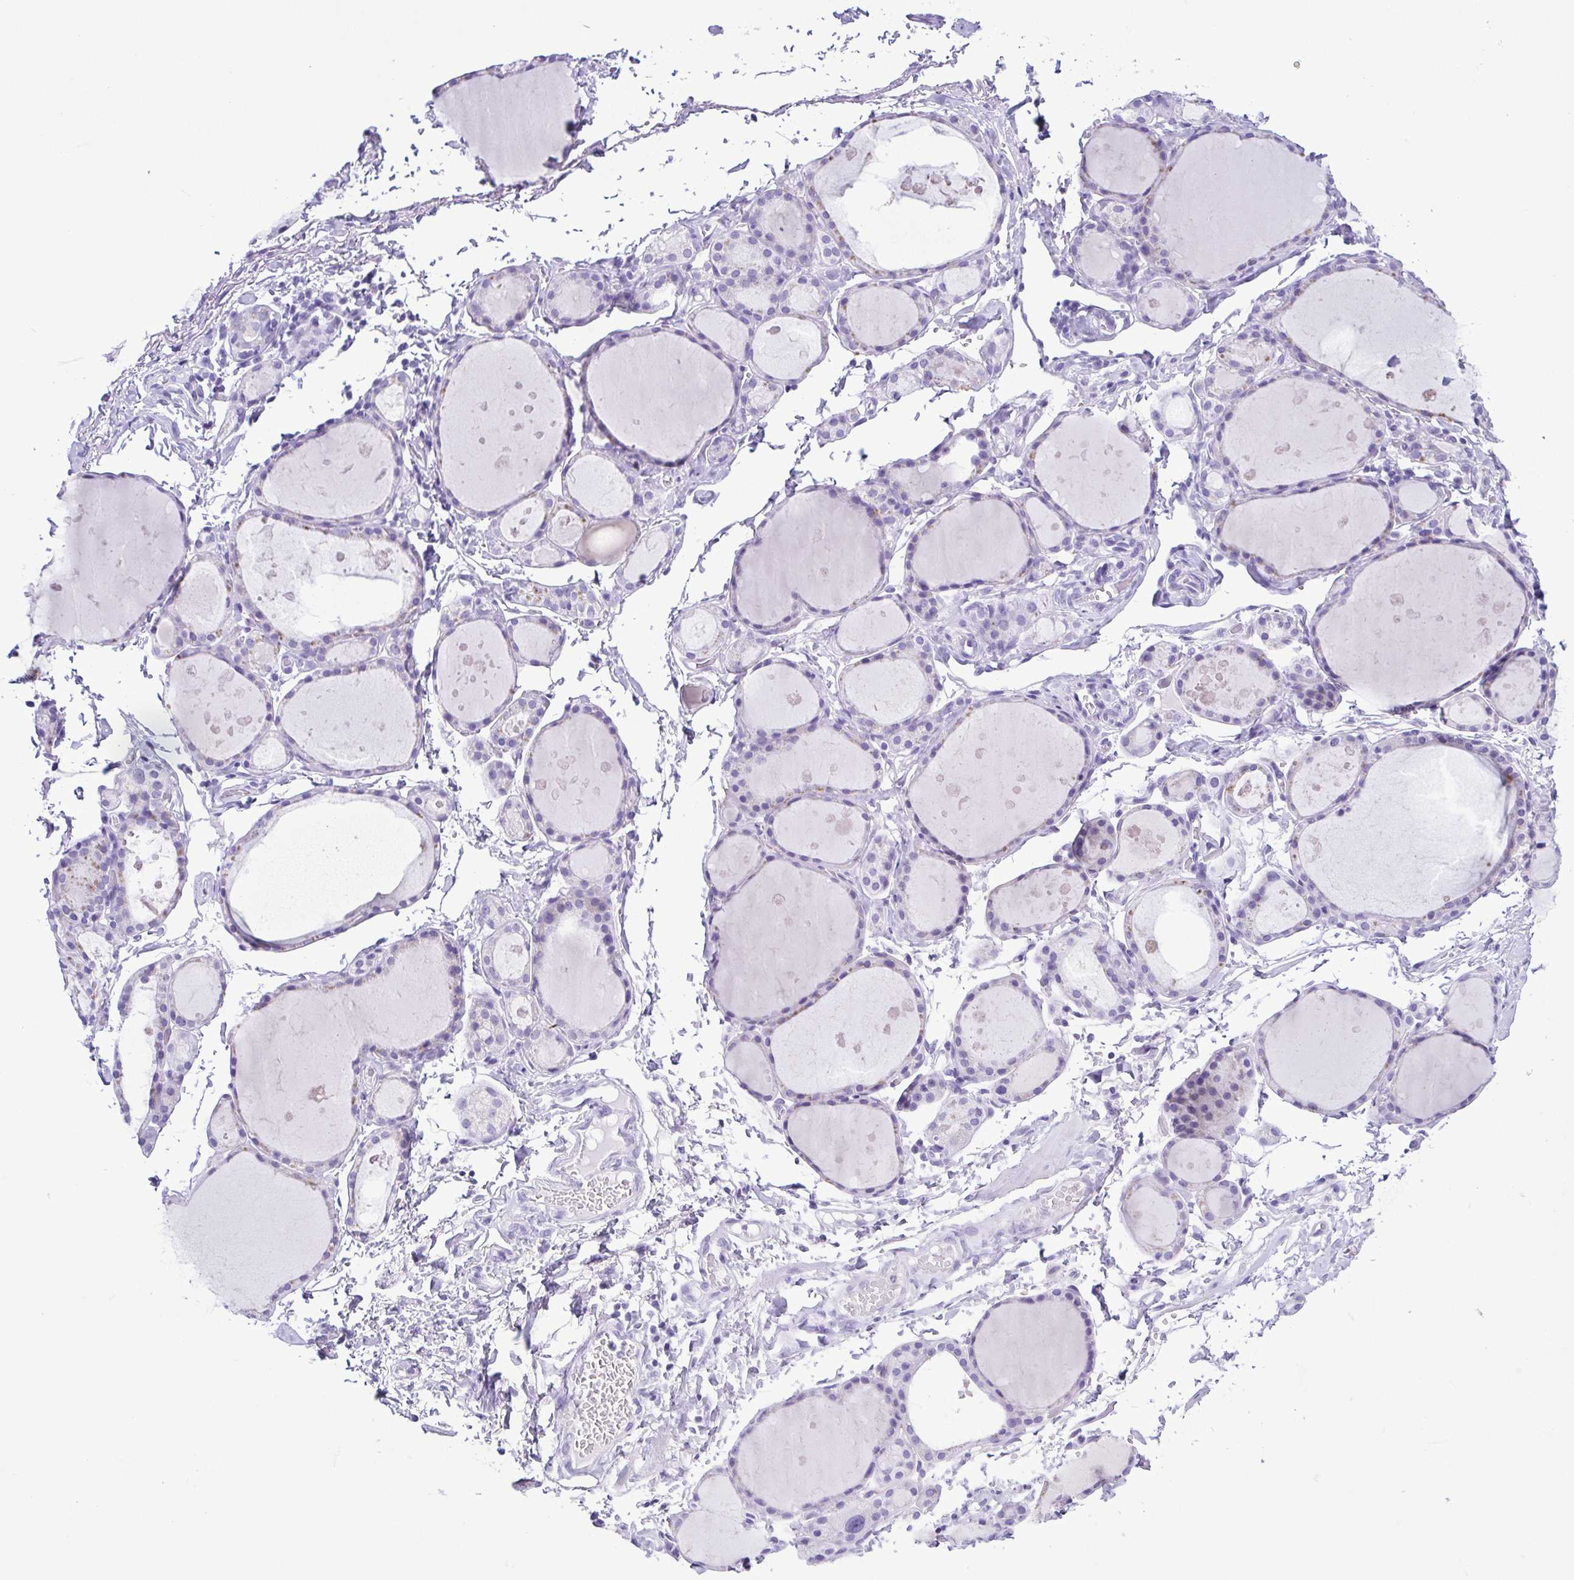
{"staining": {"intensity": "negative", "quantity": "none", "location": "none"}, "tissue": "thyroid gland", "cell_type": "Glandular cells", "image_type": "normal", "snomed": [{"axis": "morphology", "description": "Normal tissue, NOS"}, {"axis": "topography", "description": "Thyroid gland"}], "caption": "Immunohistochemistry image of normal thyroid gland stained for a protein (brown), which displays no staining in glandular cells. The staining is performed using DAB (3,3'-diaminobenzidine) brown chromogen with nuclei counter-stained in using hematoxylin.", "gene": "SPATA16", "patient": {"sex": "male", "age": 68}}